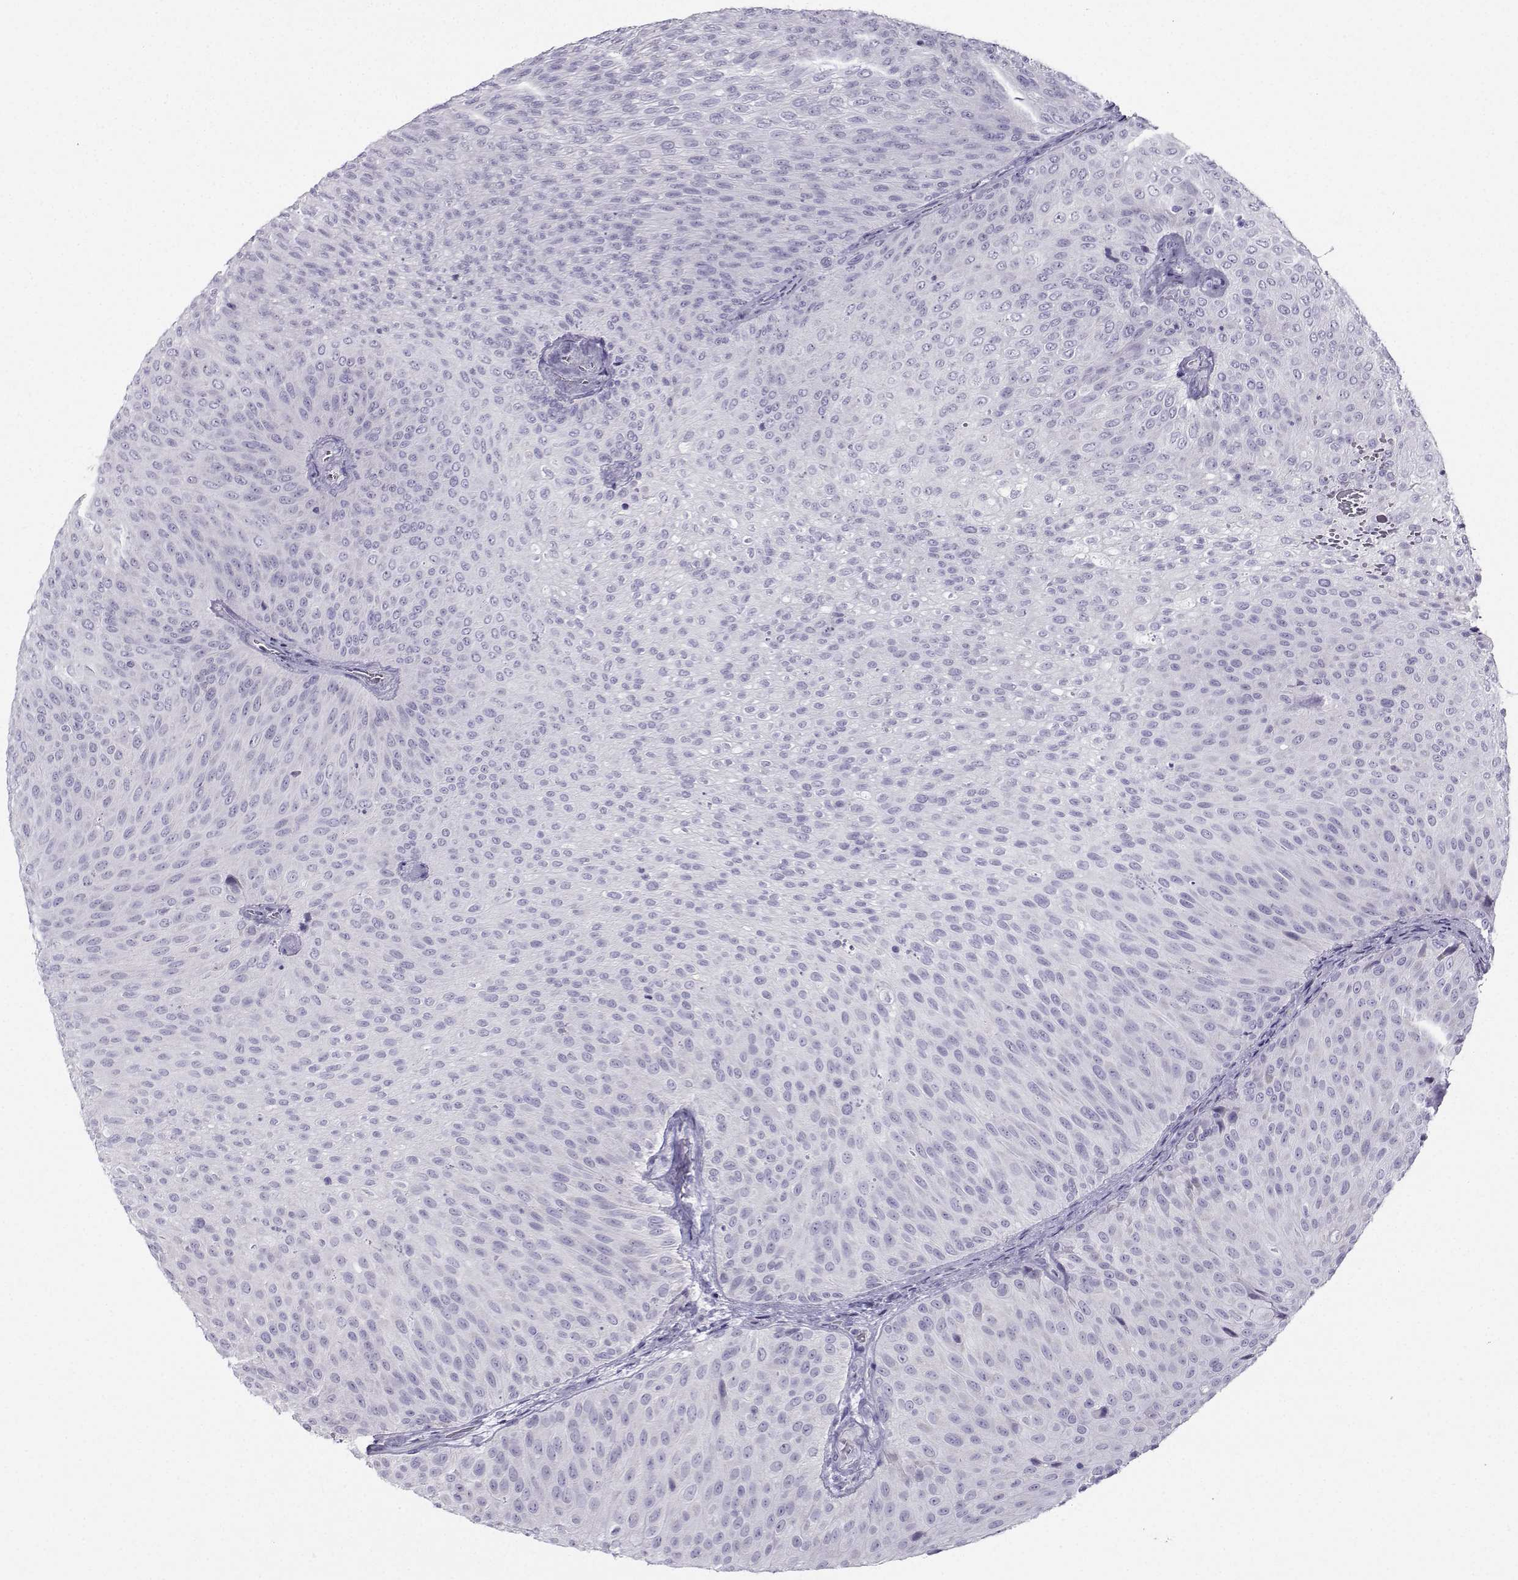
{"staining": {"intensity": "negative", "quantity": "none", "location": "none"}, "tissue": "urothelial cancer", "cell_type": "Tumor cells", "image_type": "cancer", "snomed": [{"axis": "morphology", "description": "Urothelial carcinoma, Low grade"}, {"axis": "topography", "description": "Urinary bladder"}], "caption": "Immunohistochemistry (IHC) of urothelial carcinoma (low-grade) demonstrates no positivity in tumor cells. Brightfield microscopy of immunohistochemistry stained with DAB (3,3'-diaminobenzidine) (brown) and hematoxylin (blue), captured at high magnification.", "gene": "FBXO24", "patient": {"sex": "male", "age": 78}}